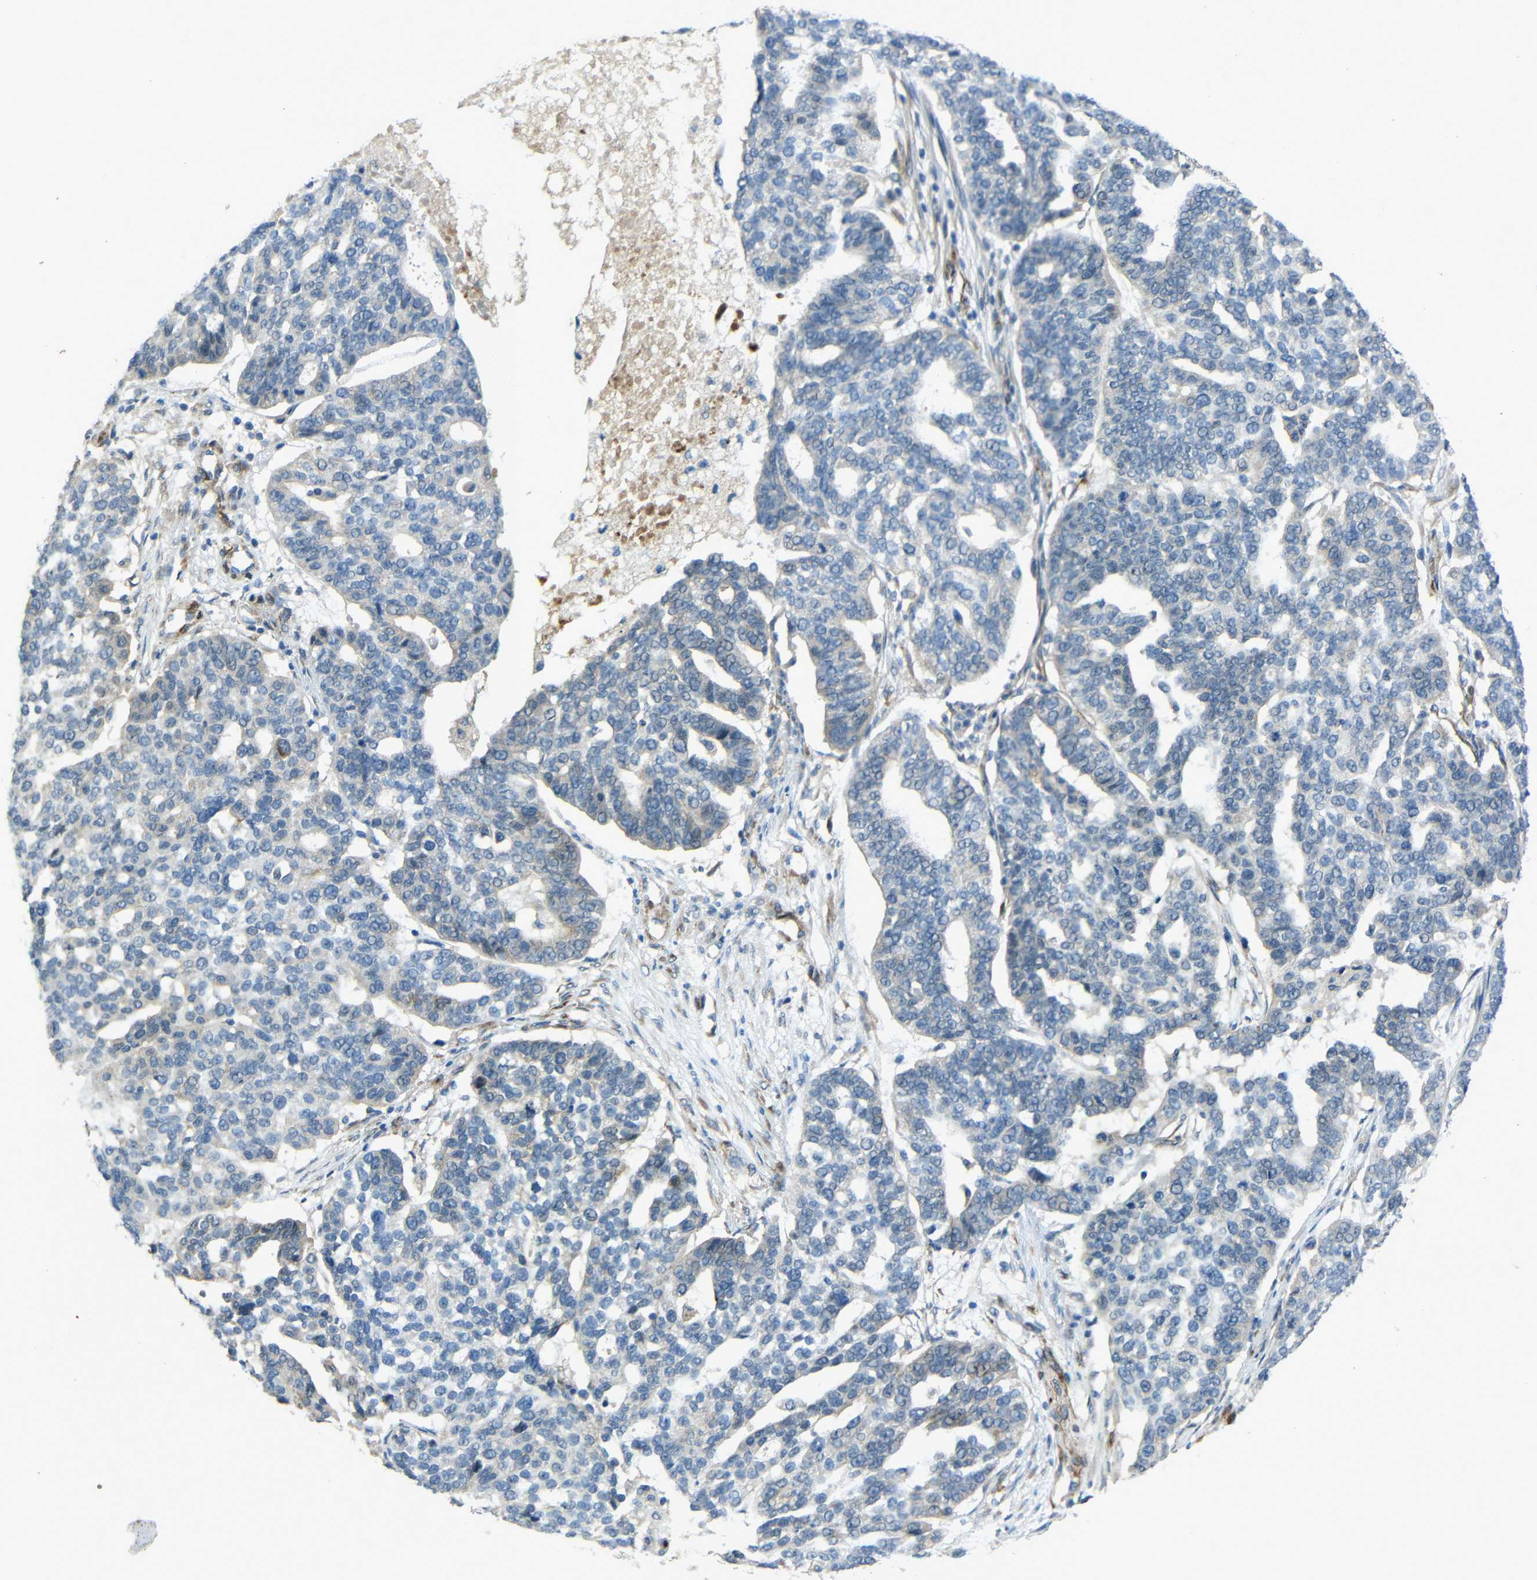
{"staining": {"intensity": "negative", "quantity": "none", "location": "none"}, "tissue": "ovarian cancer", "cell_type": "Tumor cells", "image_type": "cancer", "snomed": [{"axis": "morphology", "description": "Cystadenocarcinoma, serous, NOS"}, {"axis": "topography", "description": "Ovary"}], "caption": "Immunohistochemical staining of ovarian serous cystadenocarcinoma demonstrates no significant expression in tumor cells. (DAB immunohistochemistry with hematoxylin counter stain).", "gene": "DCLK1", "patient": {"sex": "female", "age": 59}}